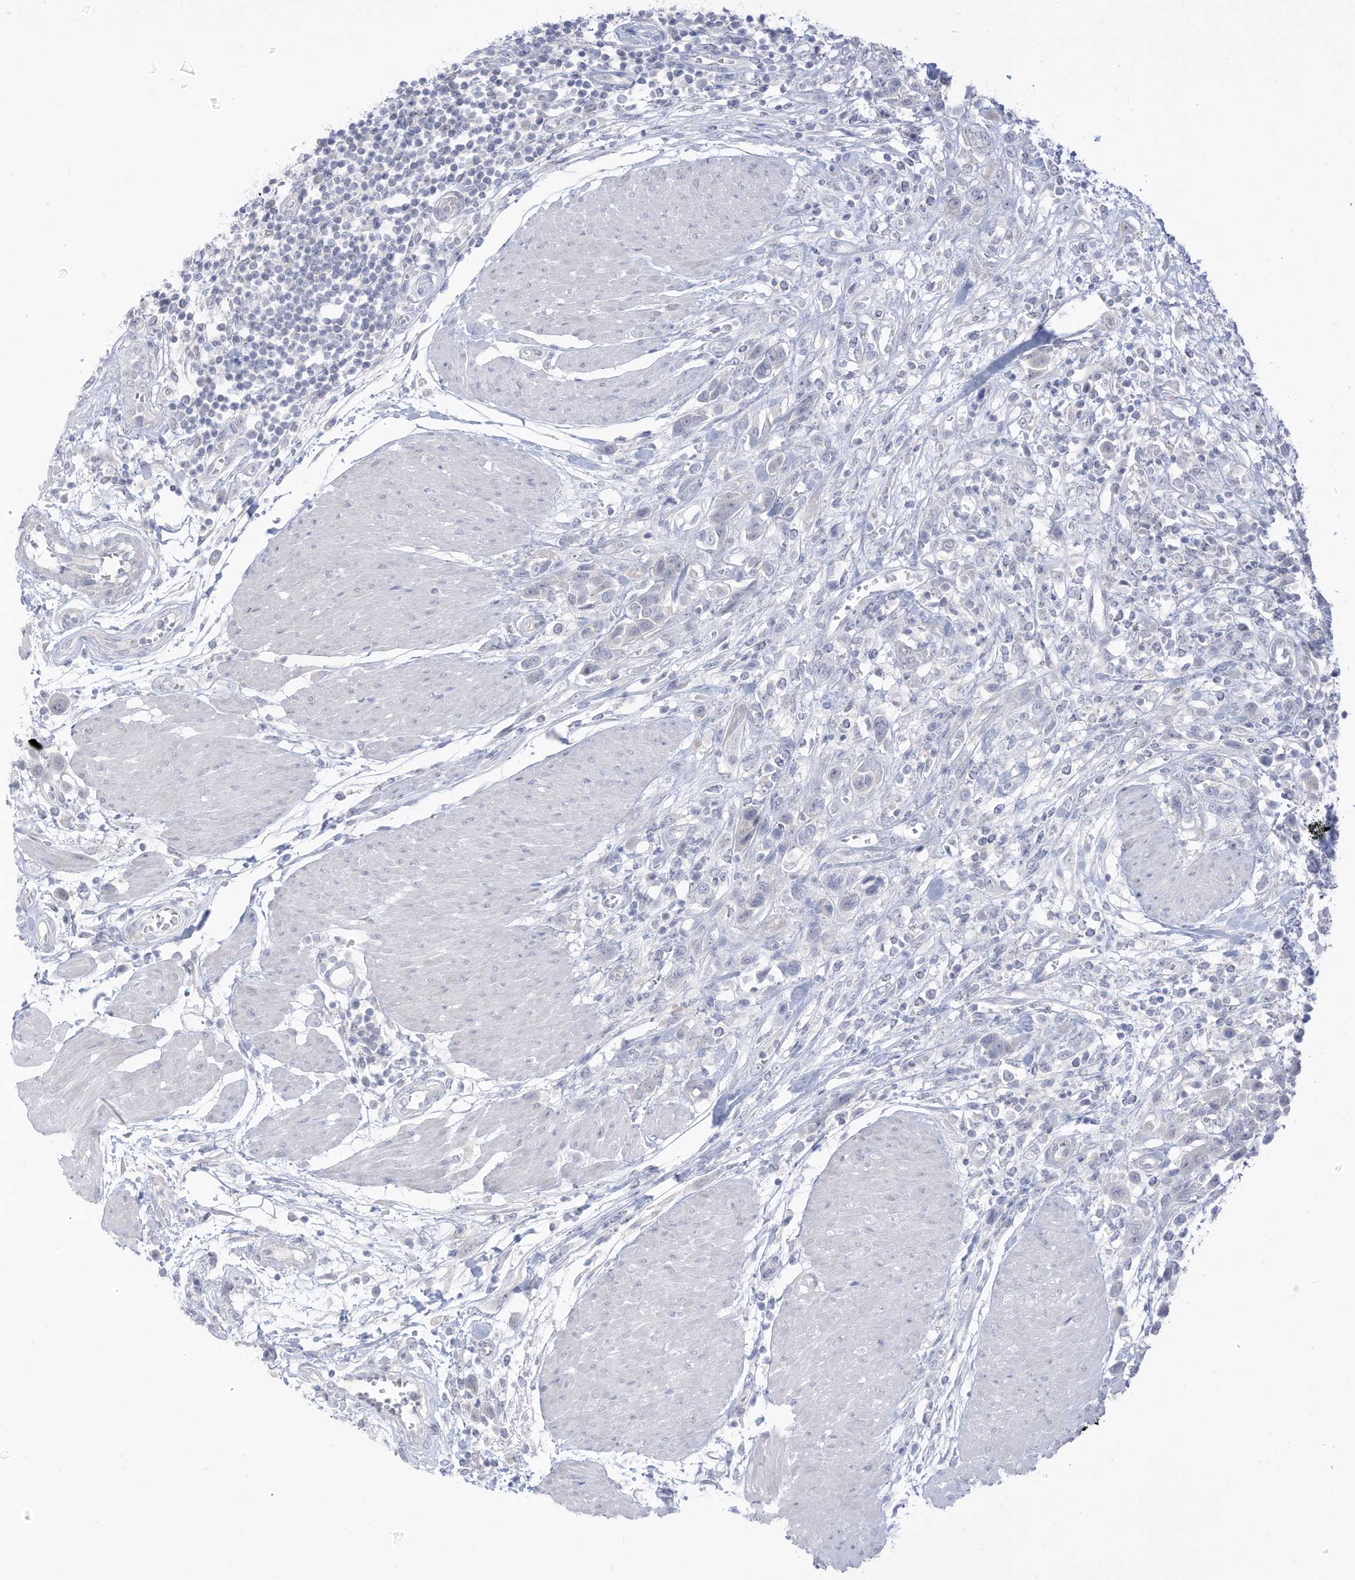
{"staining": {"intensity": "negative", "quantity": "none", "location": "none"}, "tissue": "urothelial cancer", "cell_type": "Tumor cells", "image_type": "cancer", "snomed": [{"axis": "morphology", "description": "Urothelial carcinoma, High grade"}, {"axis": "topography", "description": "Urinary bladder"}], "caption": "Immunohistochemistry histopathology image of urothelial carcinoma (high-grade) stained for a protein (brown), which exhibits no staining in tumor cells. (Stains: DAB (3,3'-diaminobenzidine) IHC with hematoxylin counter stain, Microscopy: brightfield microscopy at high magnification).", "gene": "OGT", "patient": {"sex": "male", "age": 50}}